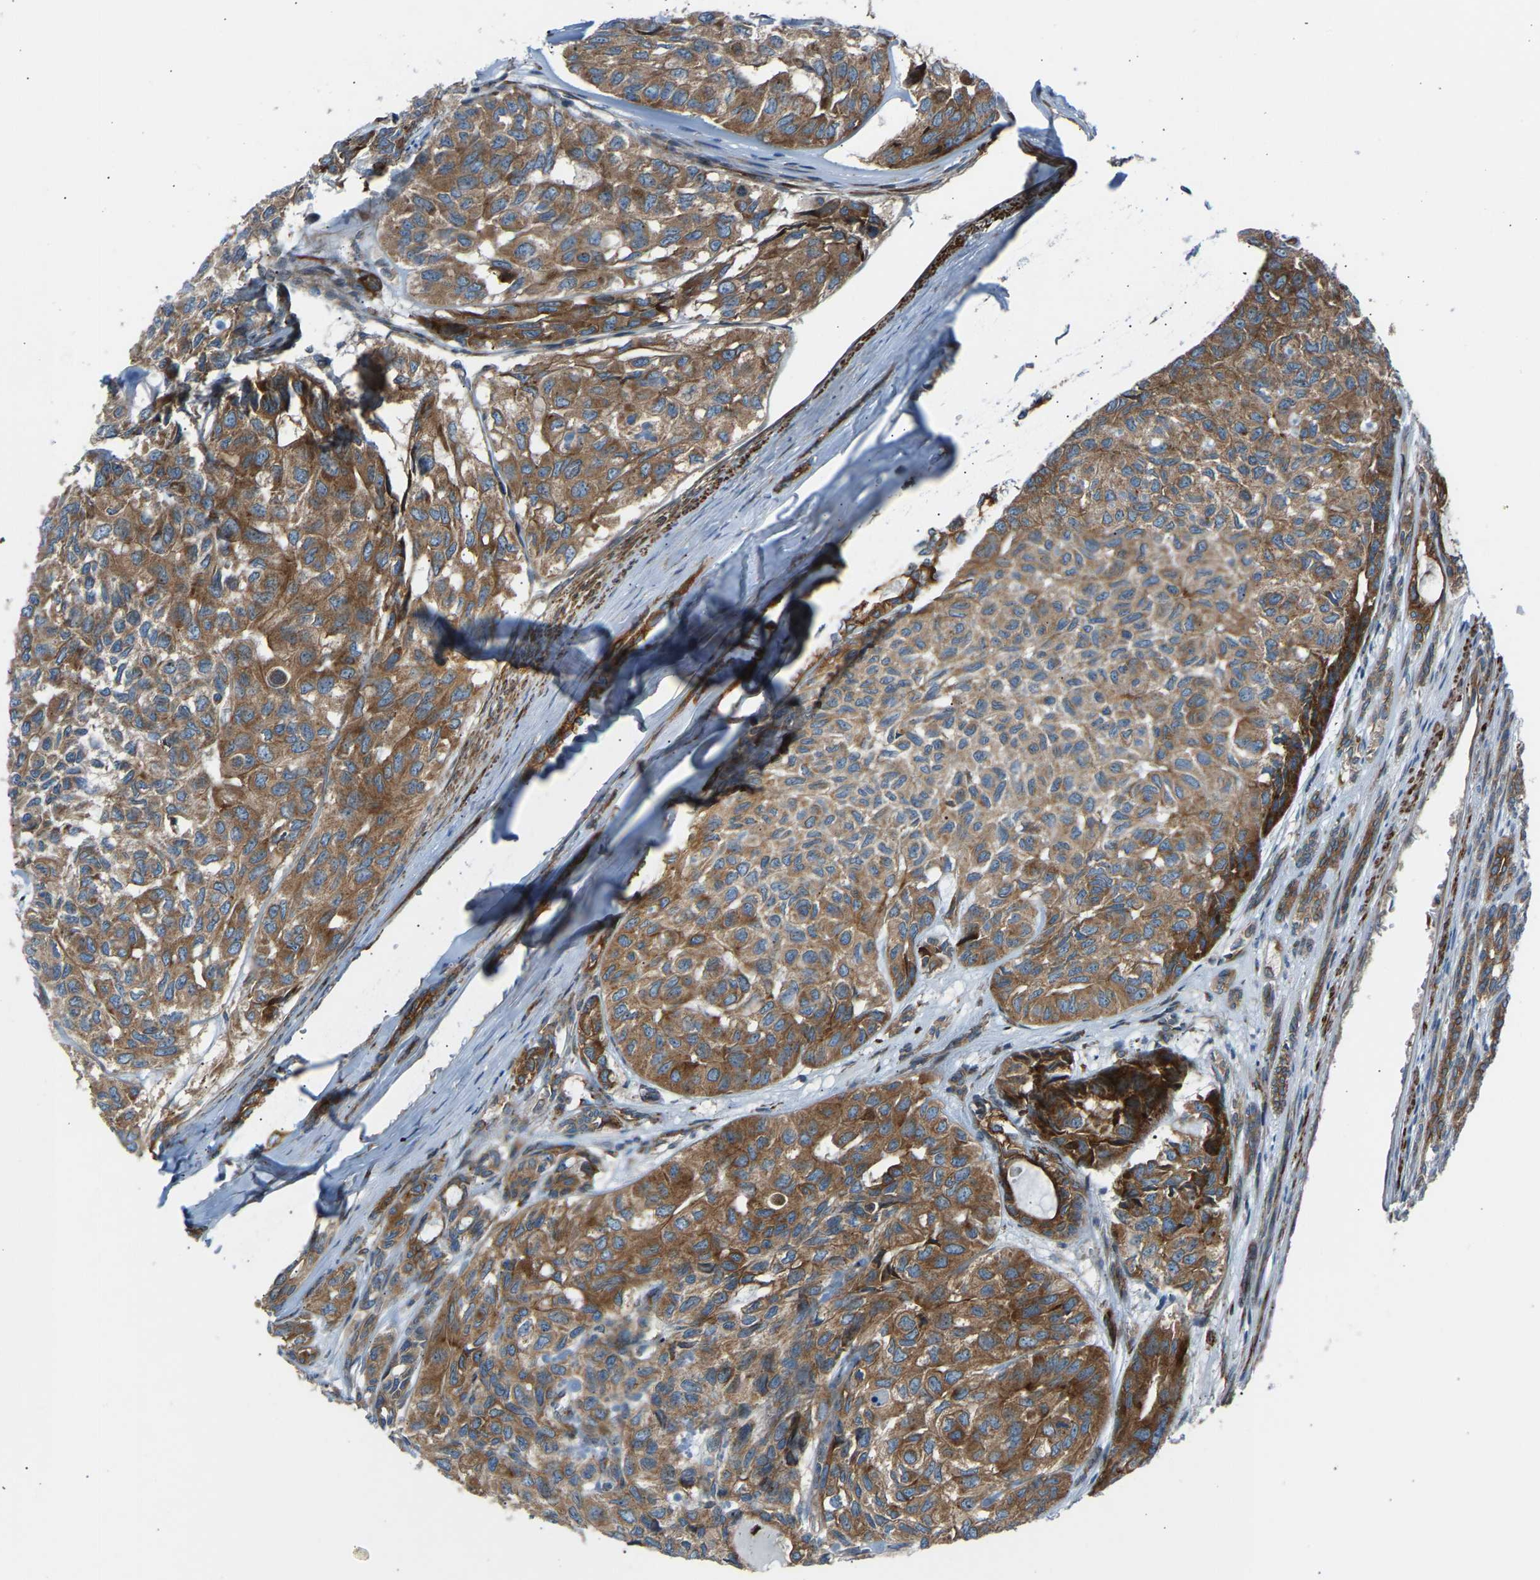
{"staining": {"intensity": "moderate", "quantity": ">75%", "location": "cytoplasmic/membranous"}, "tissue": "head and neck cancer", "cell_type": "Tumor cells", "image_type": "cancer", "snomed": [{"axis": "morphology", "description": "Adenocarcinoma, NOS"}, {"axis": "topography", "description": "Salivary gland, NOS"}, {"axis": "topography", "description": "Head-Neck"}], "caption": "Immunohistochemical staining of head and neck adenocarcinoma reveals medium levels of moderate cytoplasmic/membranous expression in approximately >75% of tumor cells.", "gene": "VPS41", "patient": {"sex": "female", "age": 76}}